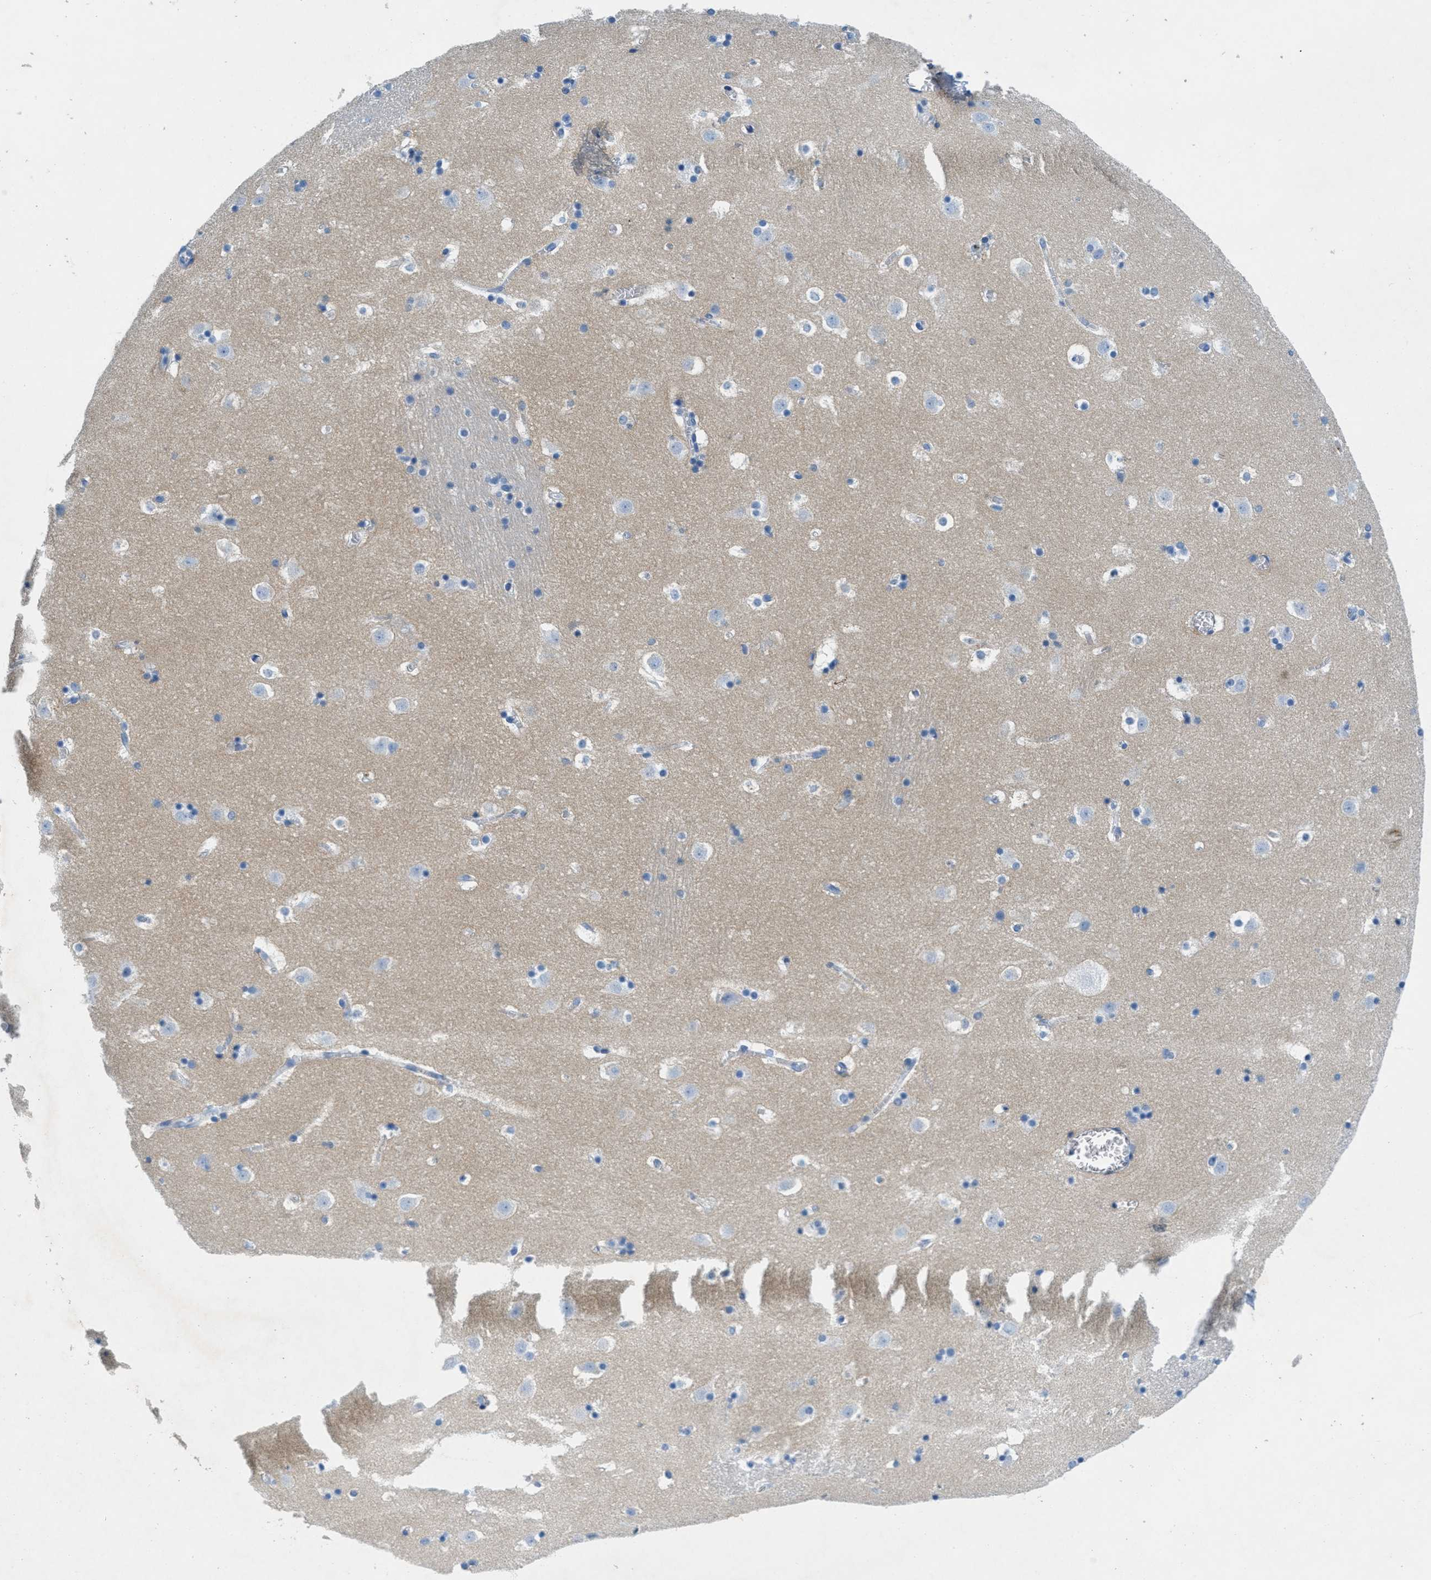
{"staining": {"intensity": "weak", "quantity": "25%-75%", "location": "cytoplasmic/membranous"}, "tissue": "caudate", "cell_type": "Glial cells", "image_type": "normal", "snomed": [{"axis": "morphology", "description": "Normal tissue, NOS"}, {"axis": "topography", "description": "Lateral ventricle wall"}], "caption": "Protein expression analysis of benign human caudate reveals weak cytoplasmic/membranous positivity in about 25%-75% of glial cells.", "gene": "GPM6A", "patient": {"sex": "male", "age": 45}}